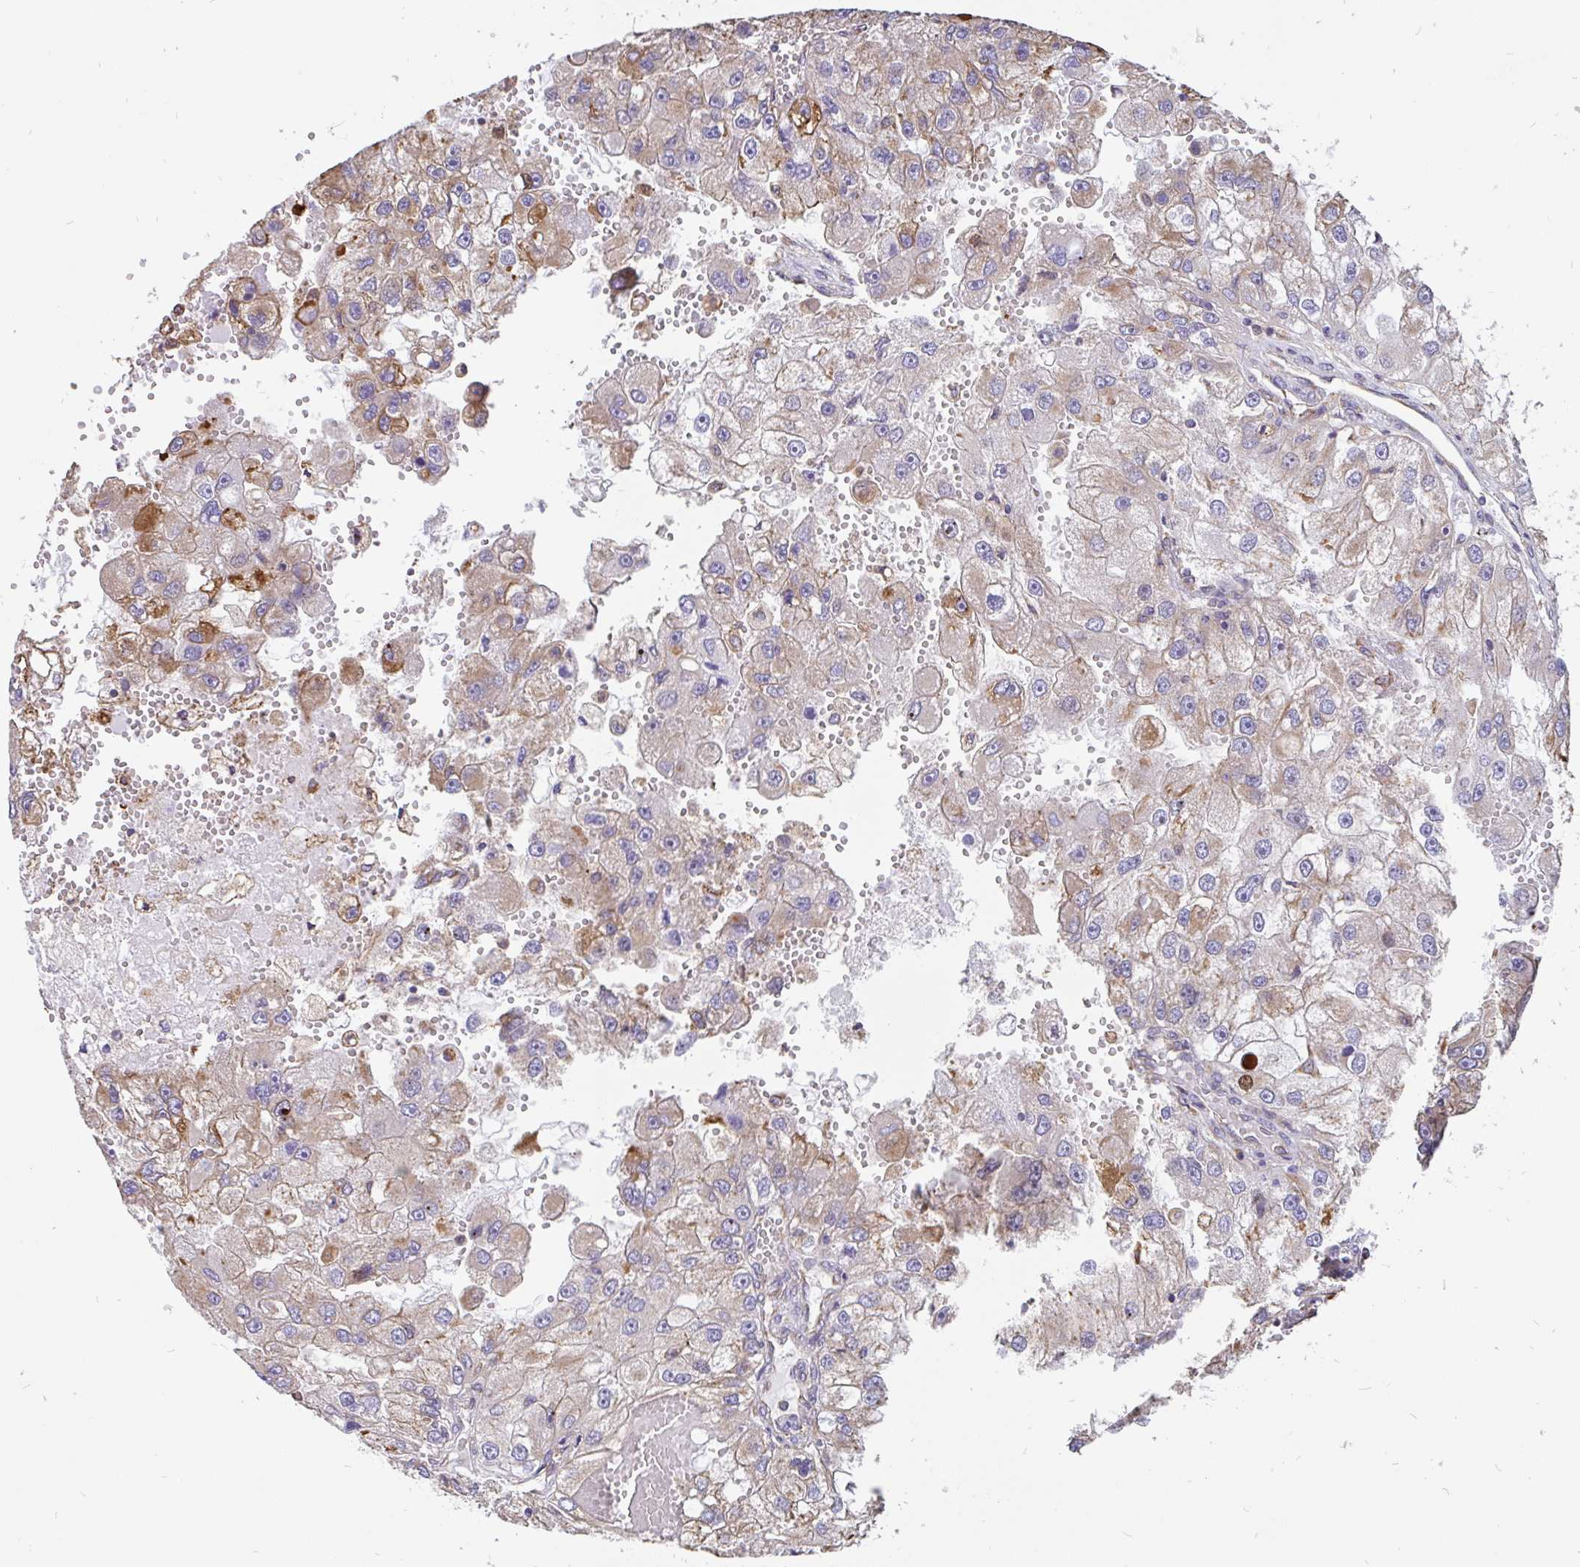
{"staining": {"intensity": "moderate", "quantity": "<25%", "location": "cytoplasmic/membranous"}, "tissue": "renal cancer", "cell_type": "Tumor cells", "image_type": "cancer", "snomed": [{"axis": "morphology", "description": "Adenocarcinoma, NOS"}, {"axis": "topography", "description": "Kidney"}], "caption": "IHC image of neoplastic tissue: renal adenocarcinoma stained using immunohistochemistry (IHC) shows low levels of moderate protein expression localized specifically in the cytoplasmic/membranous of tumor cells, appearing as a cytoplasmic/membranous brown color.", "gene": "EML5", "patient": {"sex": "male", "age": 63}}